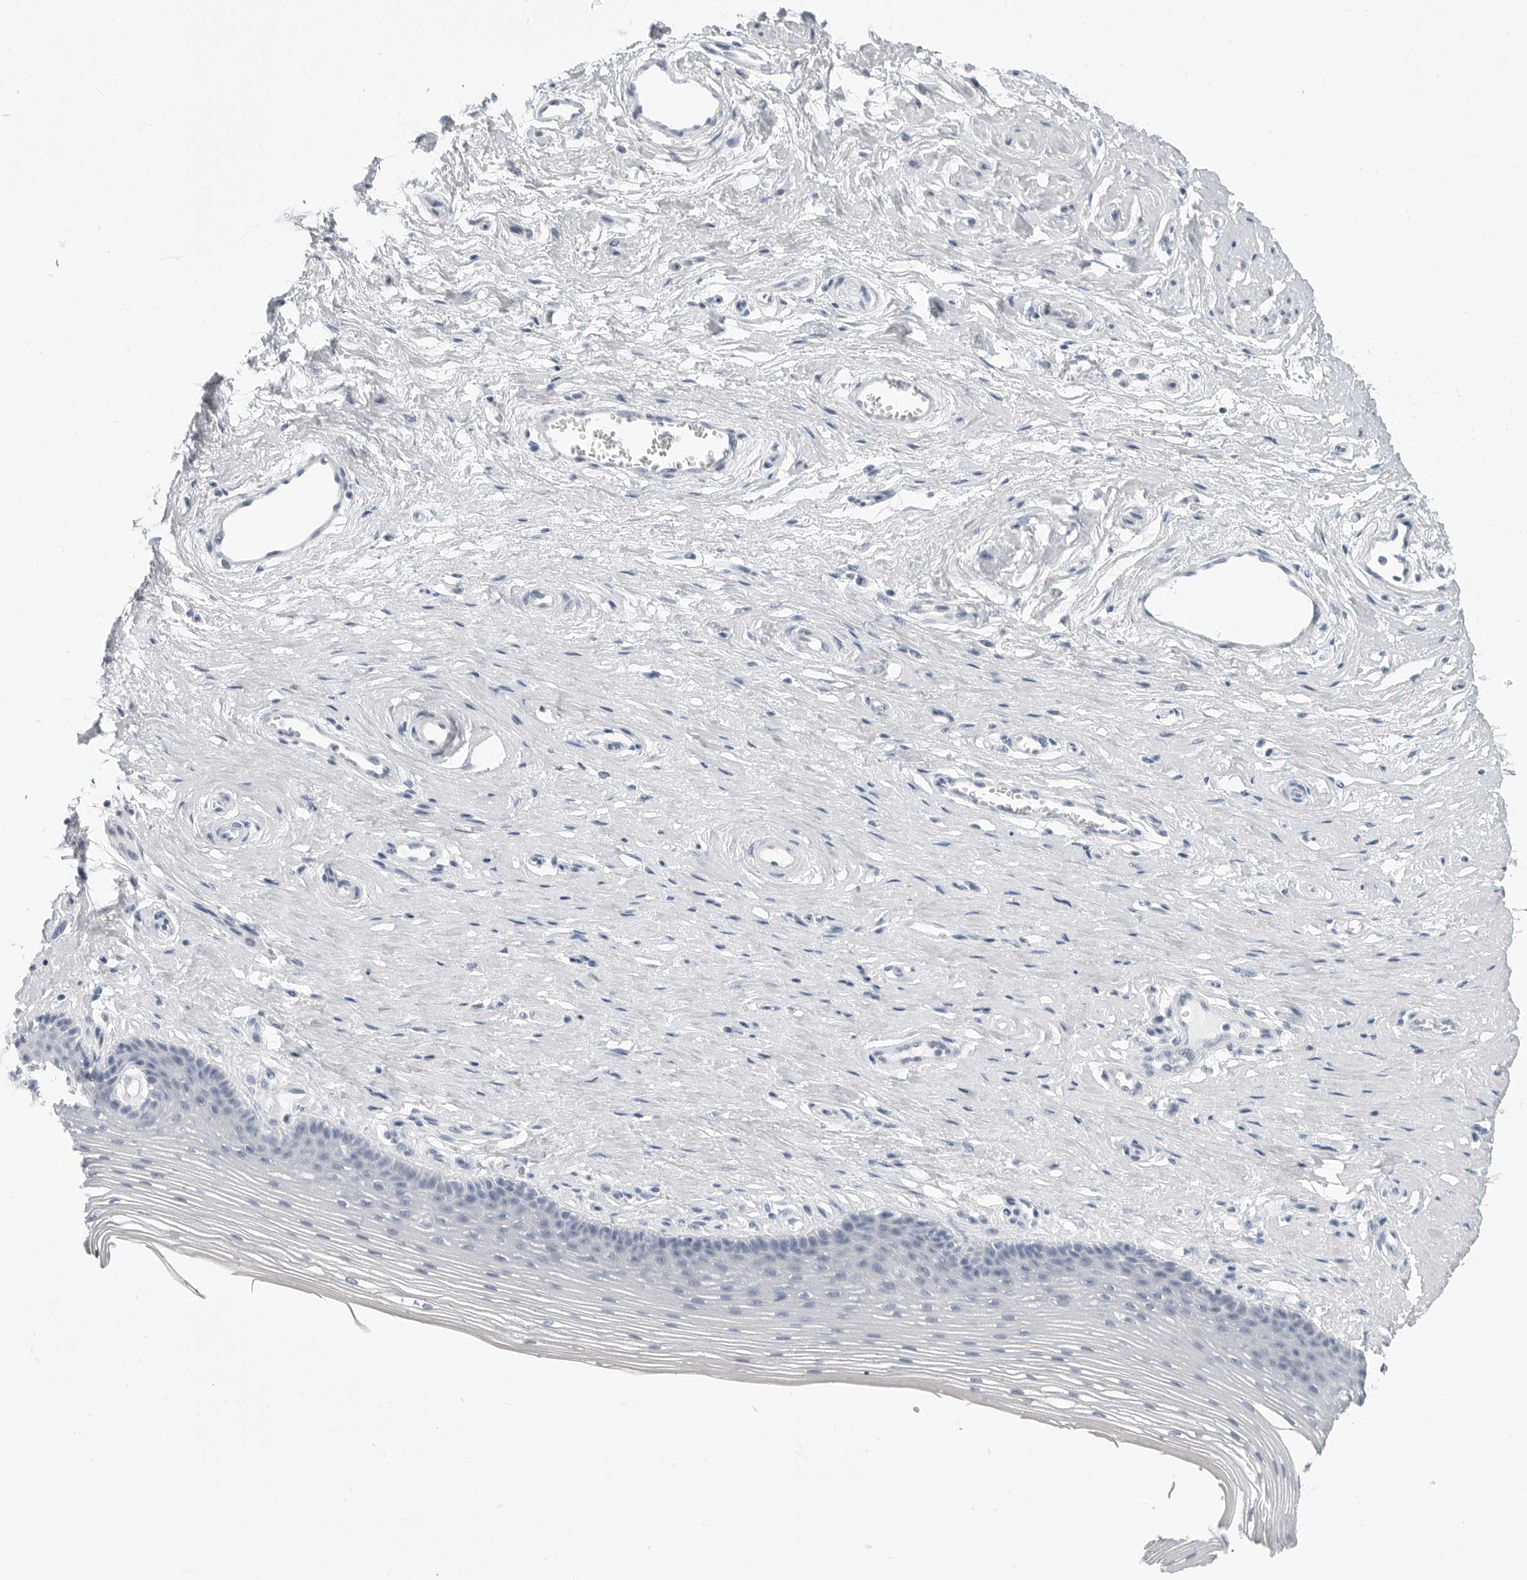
{"staining": {"intensity": "negative", "quantity": "none", "location": "none"}, "tissue": "vagina", "cell_type": "Squamous epithelial cells", "image_type": "normal", "snomed": [{"axis": "morphology", "description": "Normal tissue, NOS"}, {"axis": "topography", "description": "Vagina"}], "caption": "Vagina stained for a protein using IHC reveals no staining squamous epithelial cells.", "gene": "PLN", "patient": {"sex": "female", "age": 46}}